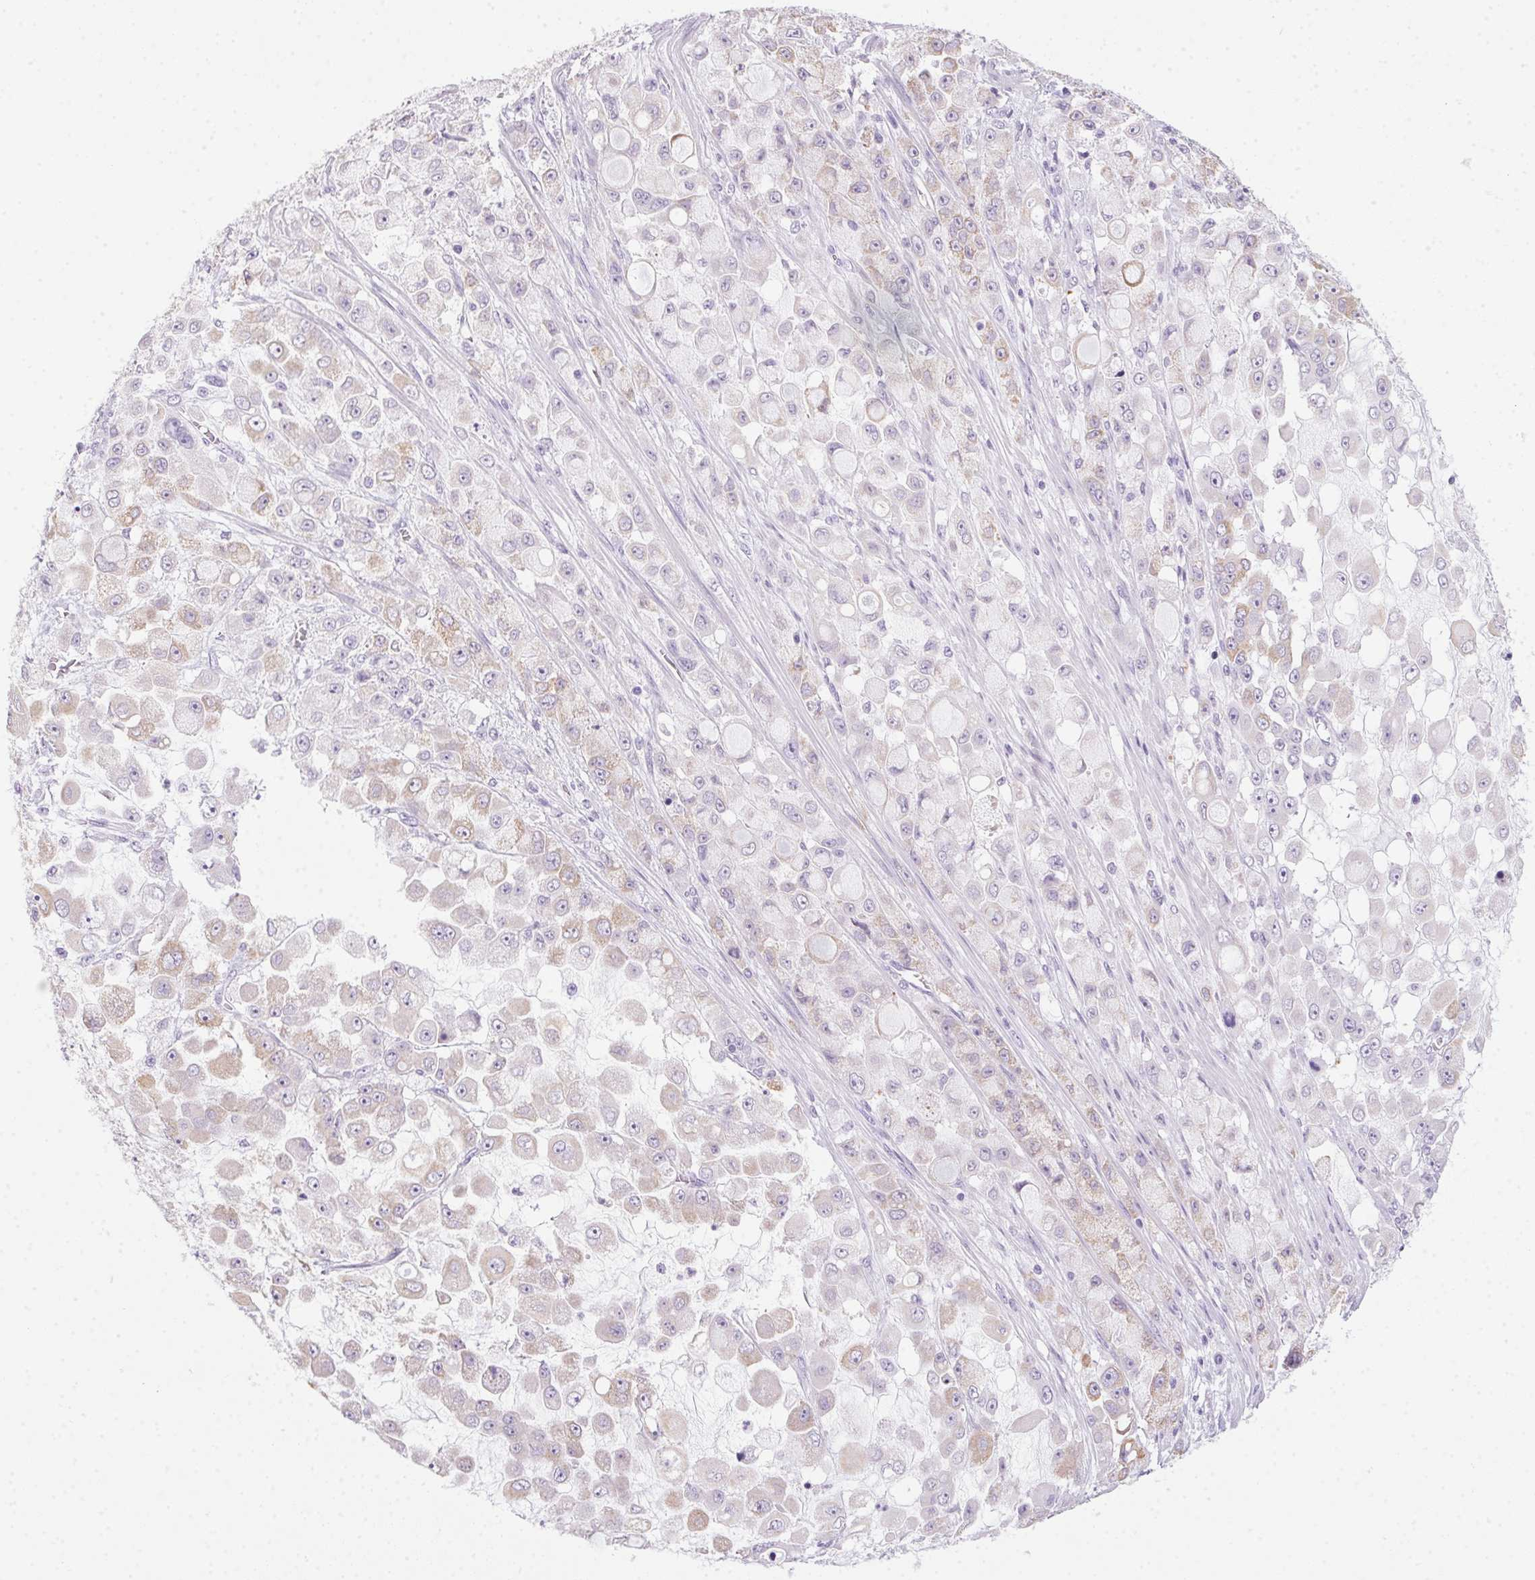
{"staining": {"intensity": "weak", "quantity": "<25%", "location": "cytoplasmic/membranous"}, "tissue": "stomach cancer", "cell_type": "Tumor cells", "image_type": "cancer", "snomed": [{"axis": "morphology", "description": "Adenocarcinoma, NOS"}, {"axis": "topography", "description": "Stomach"}], "caption": "The immunohistochemistry (IHC) histopathology image has no significant staining in tumor cells of stomach cancer (adenocarcinoma) tissue. (Stains: DAB immunohistochemistry (IHC) with hematoxylin counter stain, Microscopy: brightfield microscopy at high magnification).", "gene": "POPDC2", "patient": {"sex": "female", "age": 76}}